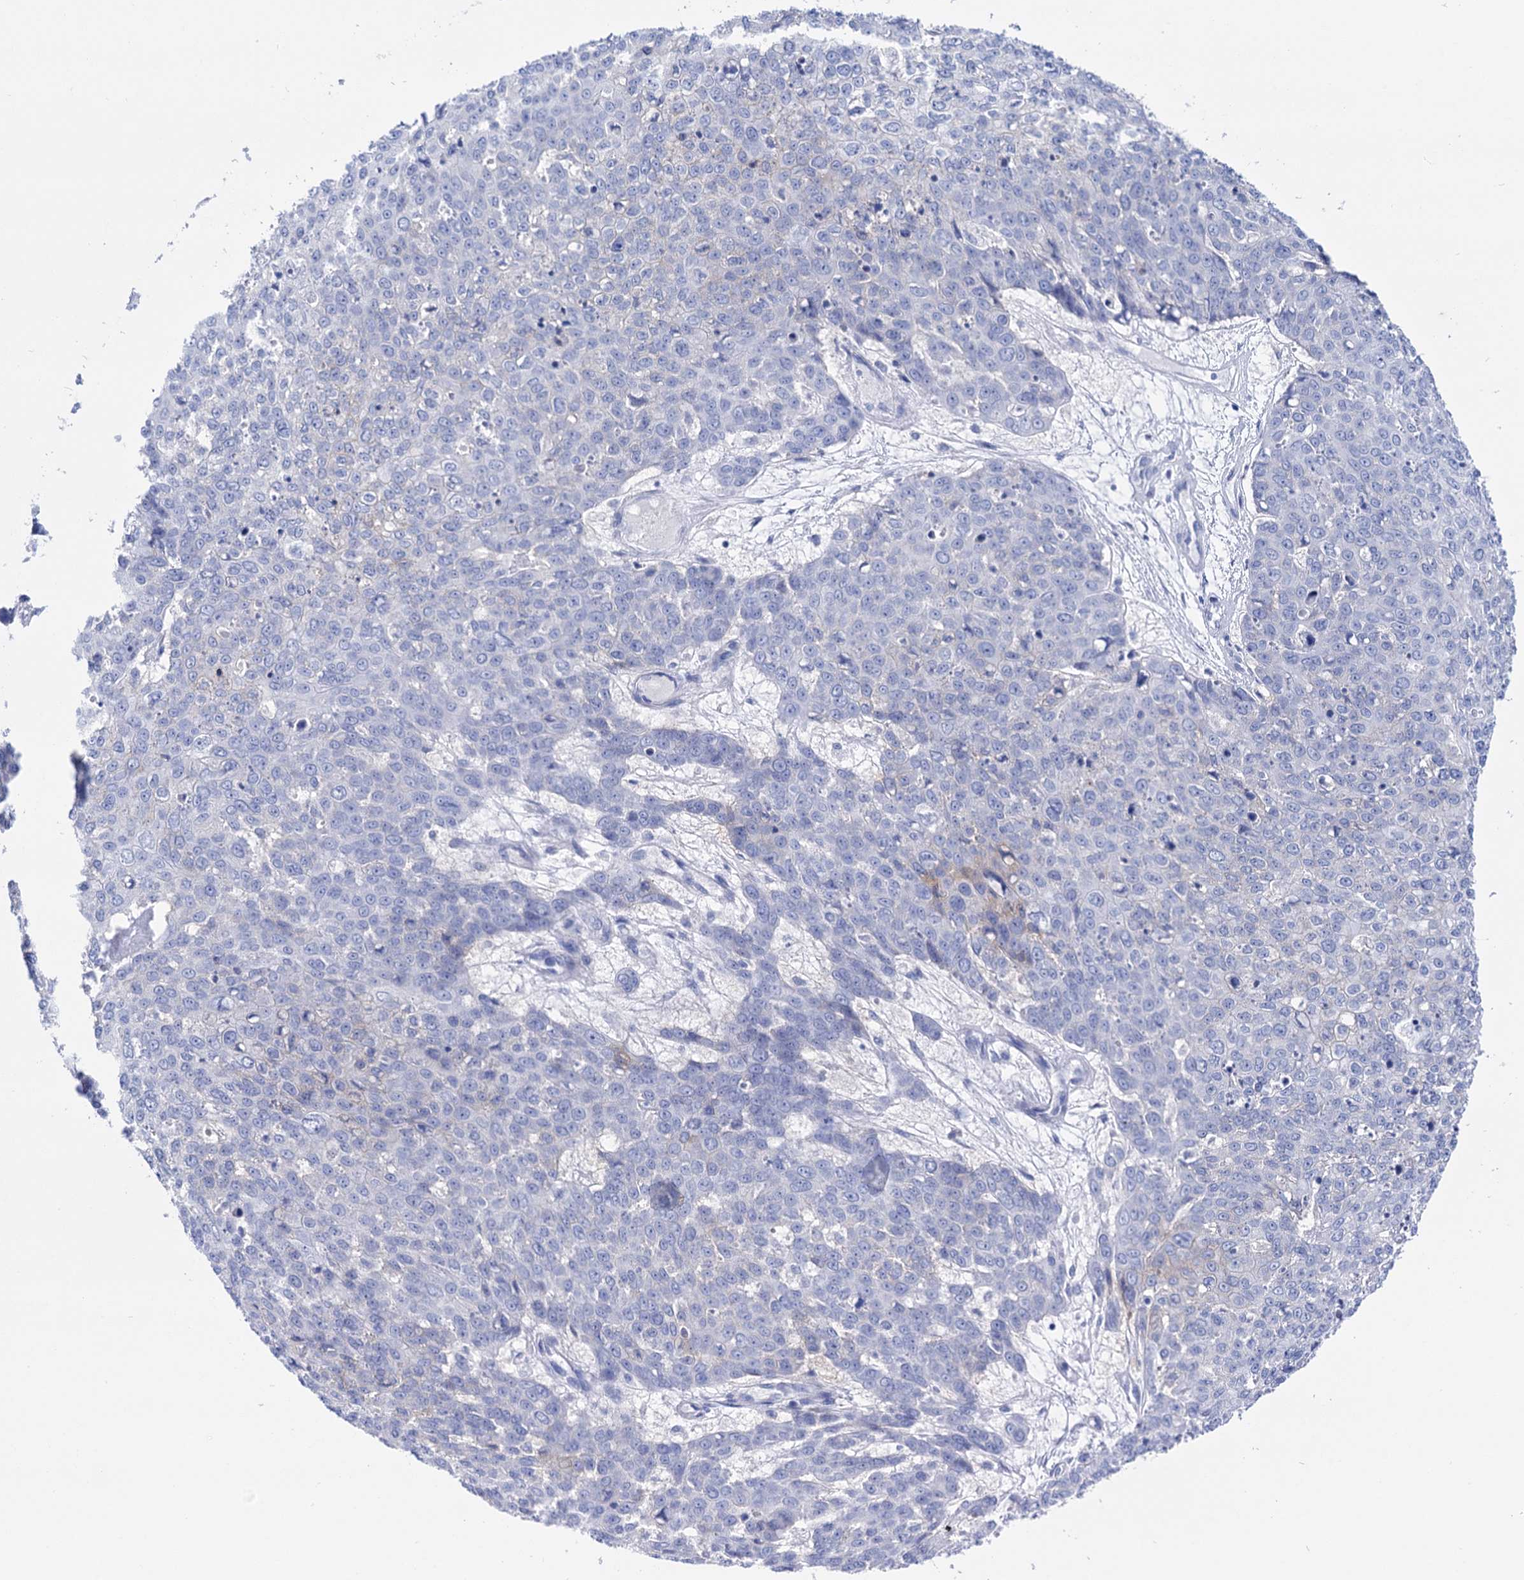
{"staining": {"intensity": "negative", "quantity": "none", "location": "none"}, "tissue": "skin cancer", "cell_type": "Tumor cells", "image_type": "cancer", "snomed": [{"axis": "morphology", "description": "Squamous cell carcinoma, NOS"}, {"axis": "topography", "description": "Skin"}], "caption": "This is a image of immunohistochemistry staining of squamous cell carcinoma (skin), which shows no positivity in tumor cells.", "gene": "YARS2", "patient": {"sex": "male", "age": 71}}